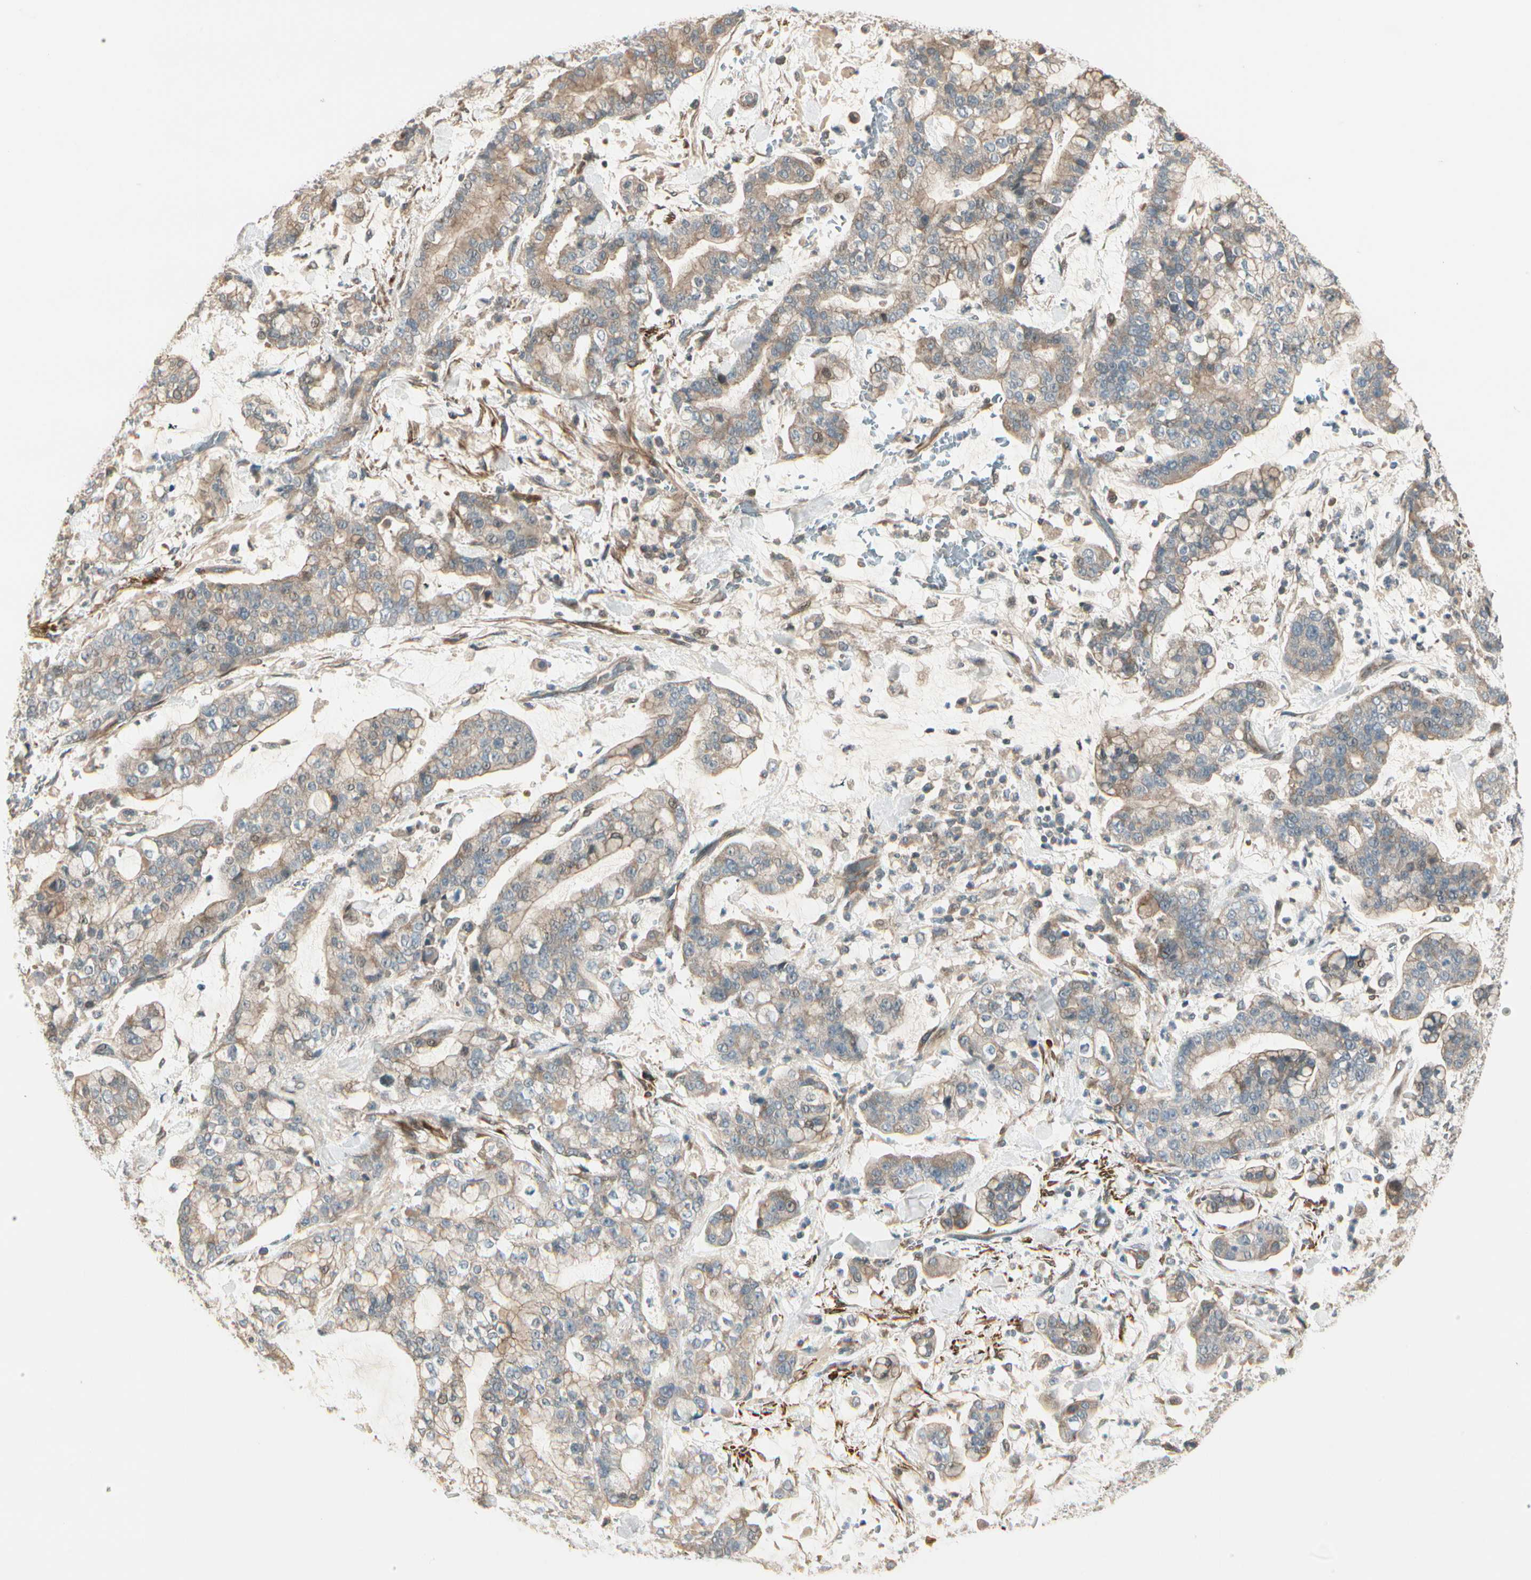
{"staining": {"intensity": "weak", "quantity": ">75%", "location": "cytoplasmic/membranous"}, "tissue": "stomach cancer", "cell_type": "Tumor cells", "image_type": "cancer", "snomed": [{"axis": "morphology", "description": "Normal tissue, NOS"}, {"axis": "morphology", "description": "Adenocarcinoma, NOS"}, {"axis": "topography", "description": "Stomach, upper"}, {"axis": "topography", "description": "Stomach"}], "caption": "Immunohistochemical staining of stomach cancer (adenocarcinoma) demonstrates low levels of weak cytoplasmic/membranous positivity in approximately >75% of tumor cells.", "gene": "ACVR1", "patient": {"sex": "male", "age": 76}}